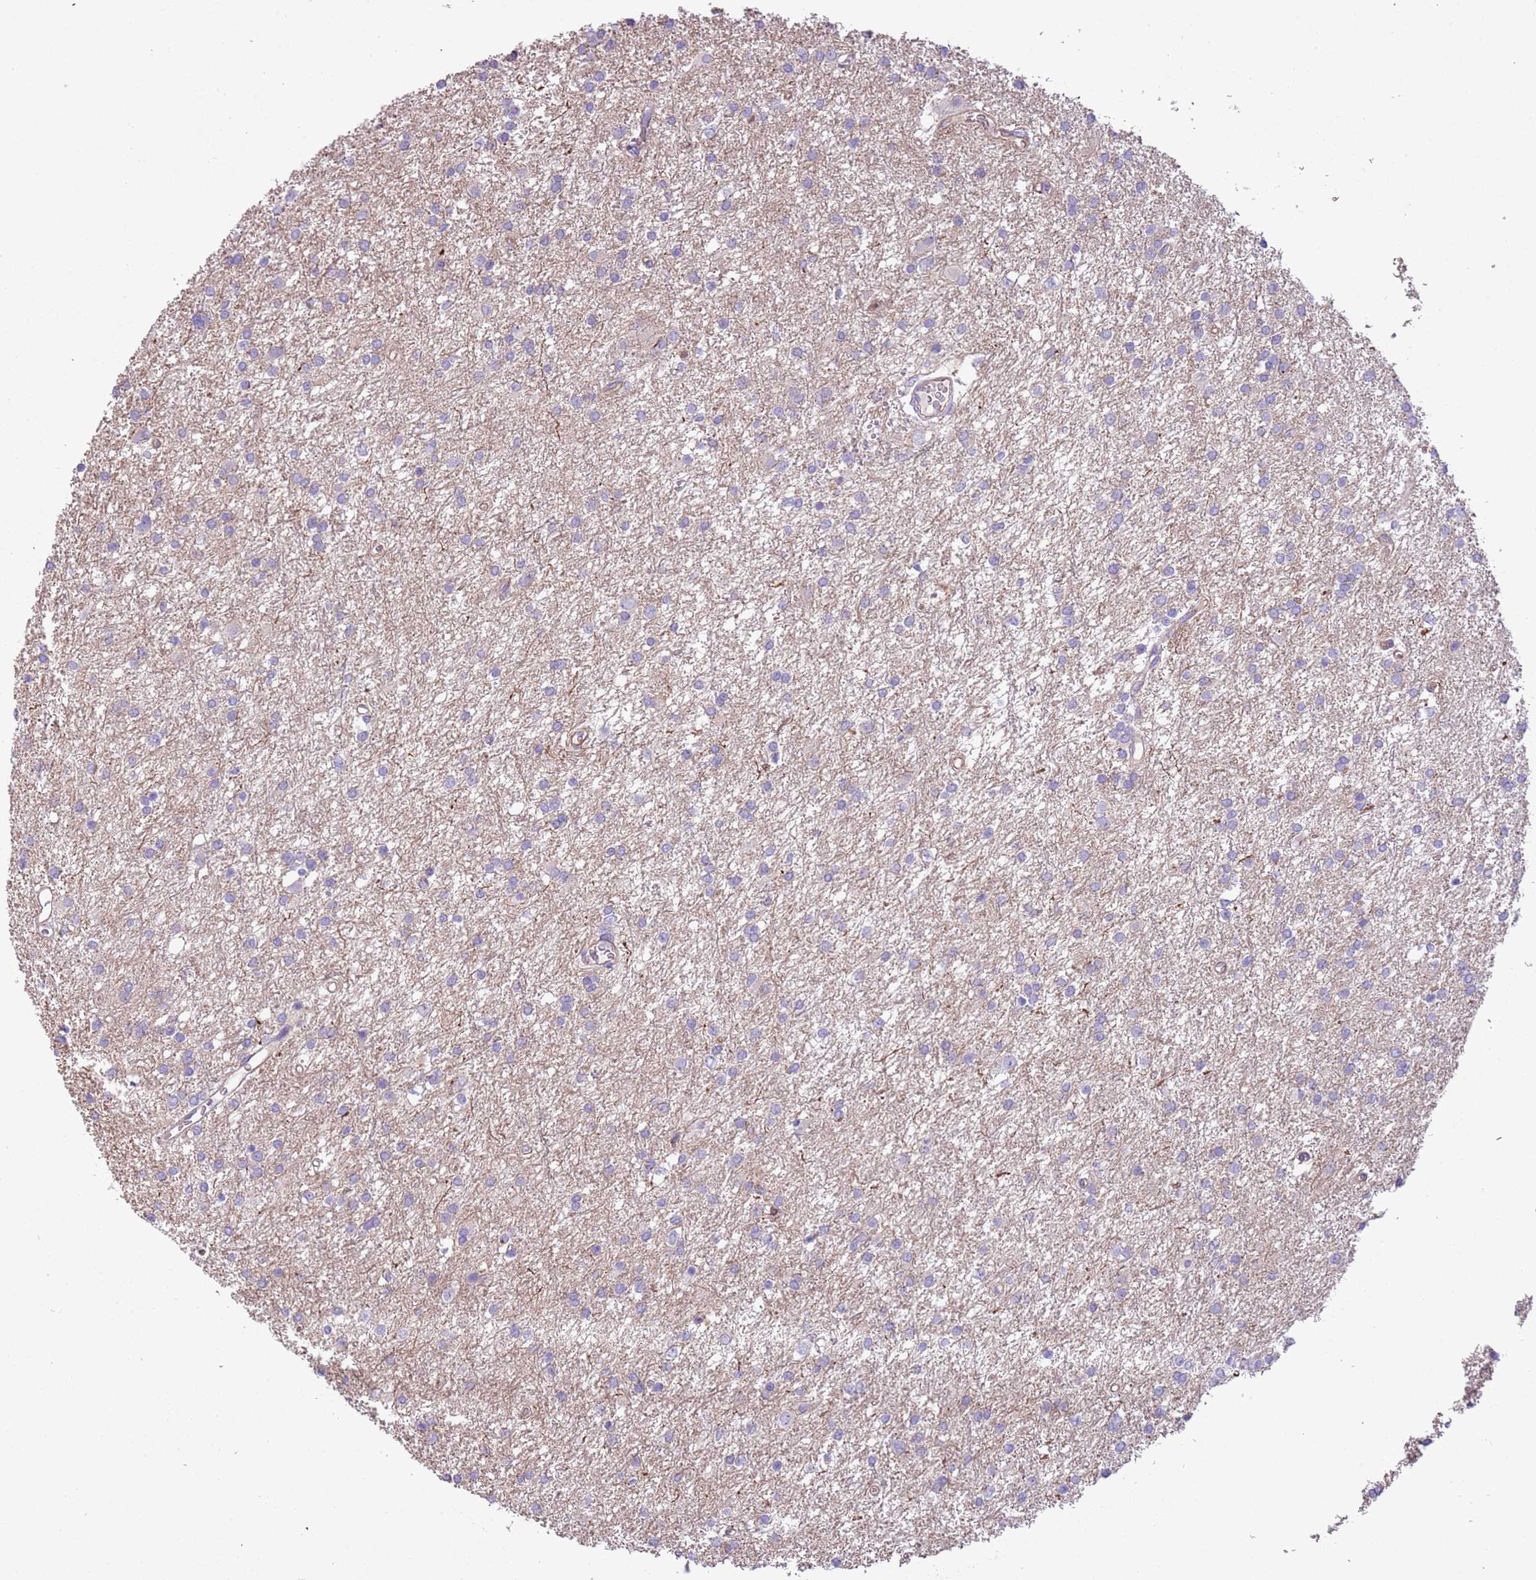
{"staining": {"intensity": "negative", "quantity": "none", "location": "none"}, "tissue": "glioma", "cell_type": "Tumor cells", "image_type": "cancer", "snomed": [{"axis": "morphology", "description": "Glioma, malignant, High grade"}, {"axis": "topography", "description": "Brain"}], "caption": "The immunohistochemistry histopathology image has no significant staining in tumor cells of glioma tissue.", "gene": "NAALADL1", "patient": {"sex": "female", "age": 50}}